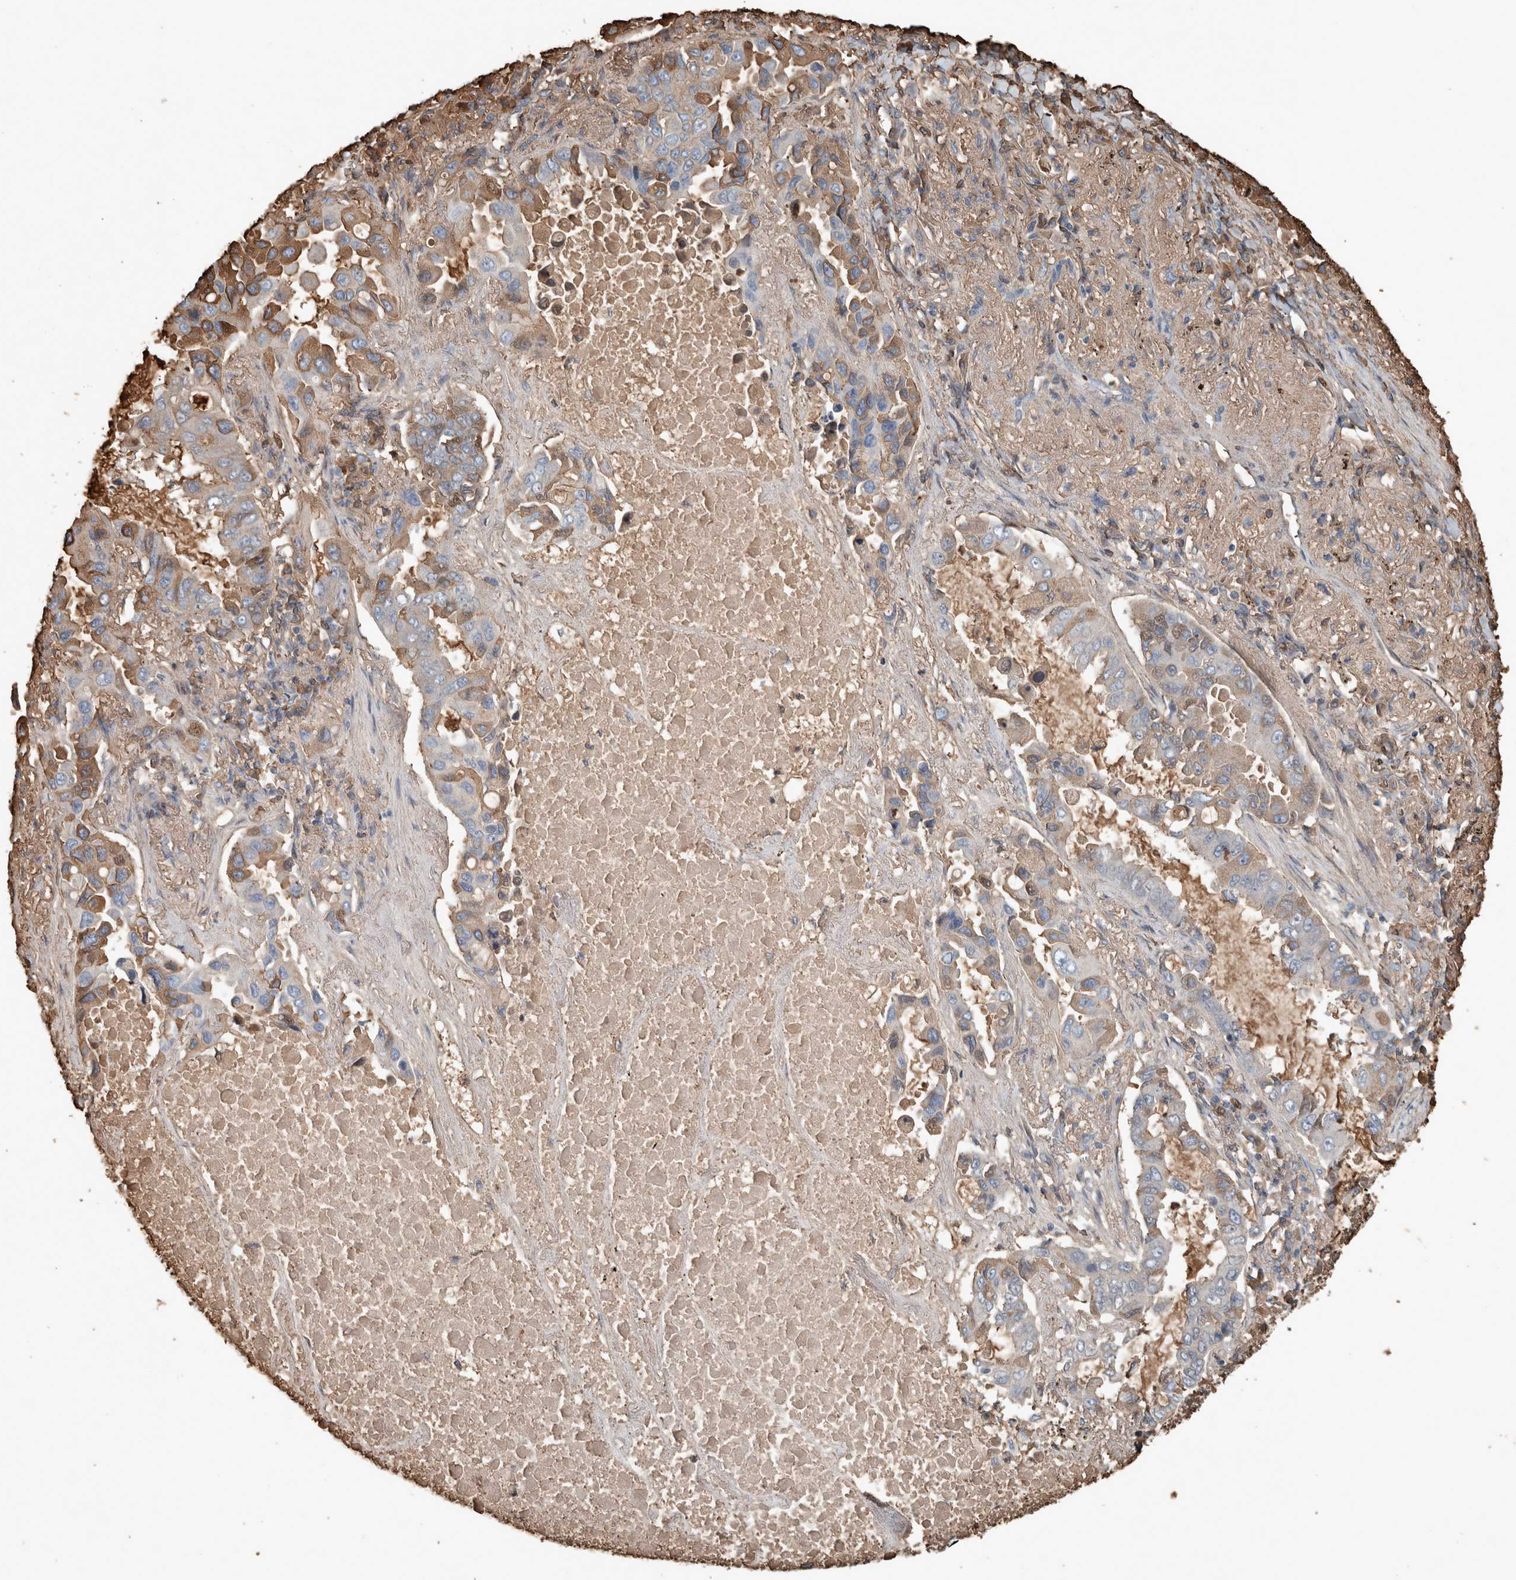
{"staining": {"intensity": "weak", "quantity": "25%-75%", "location": "cytoplasmic/membranous"}, "tissue": "lung cancer", "cell_type": "Tumor cells", "image_type": "cancer", "snomed": [{"axis": "morphology", "description": "Adenocarcinoma, NOS"}, {"axis": "topography", "description": "Lung"}], "caption": "Protein expression by IHC displays weak cytoplasmic/membranous expression in about 25%-75% of tumor cells in lung adenocarcinoma. (DAB IHC with brightfield microscopy, high magnification).", "gene": "USP34", "patient": {"sex": "male", "age": 64}}